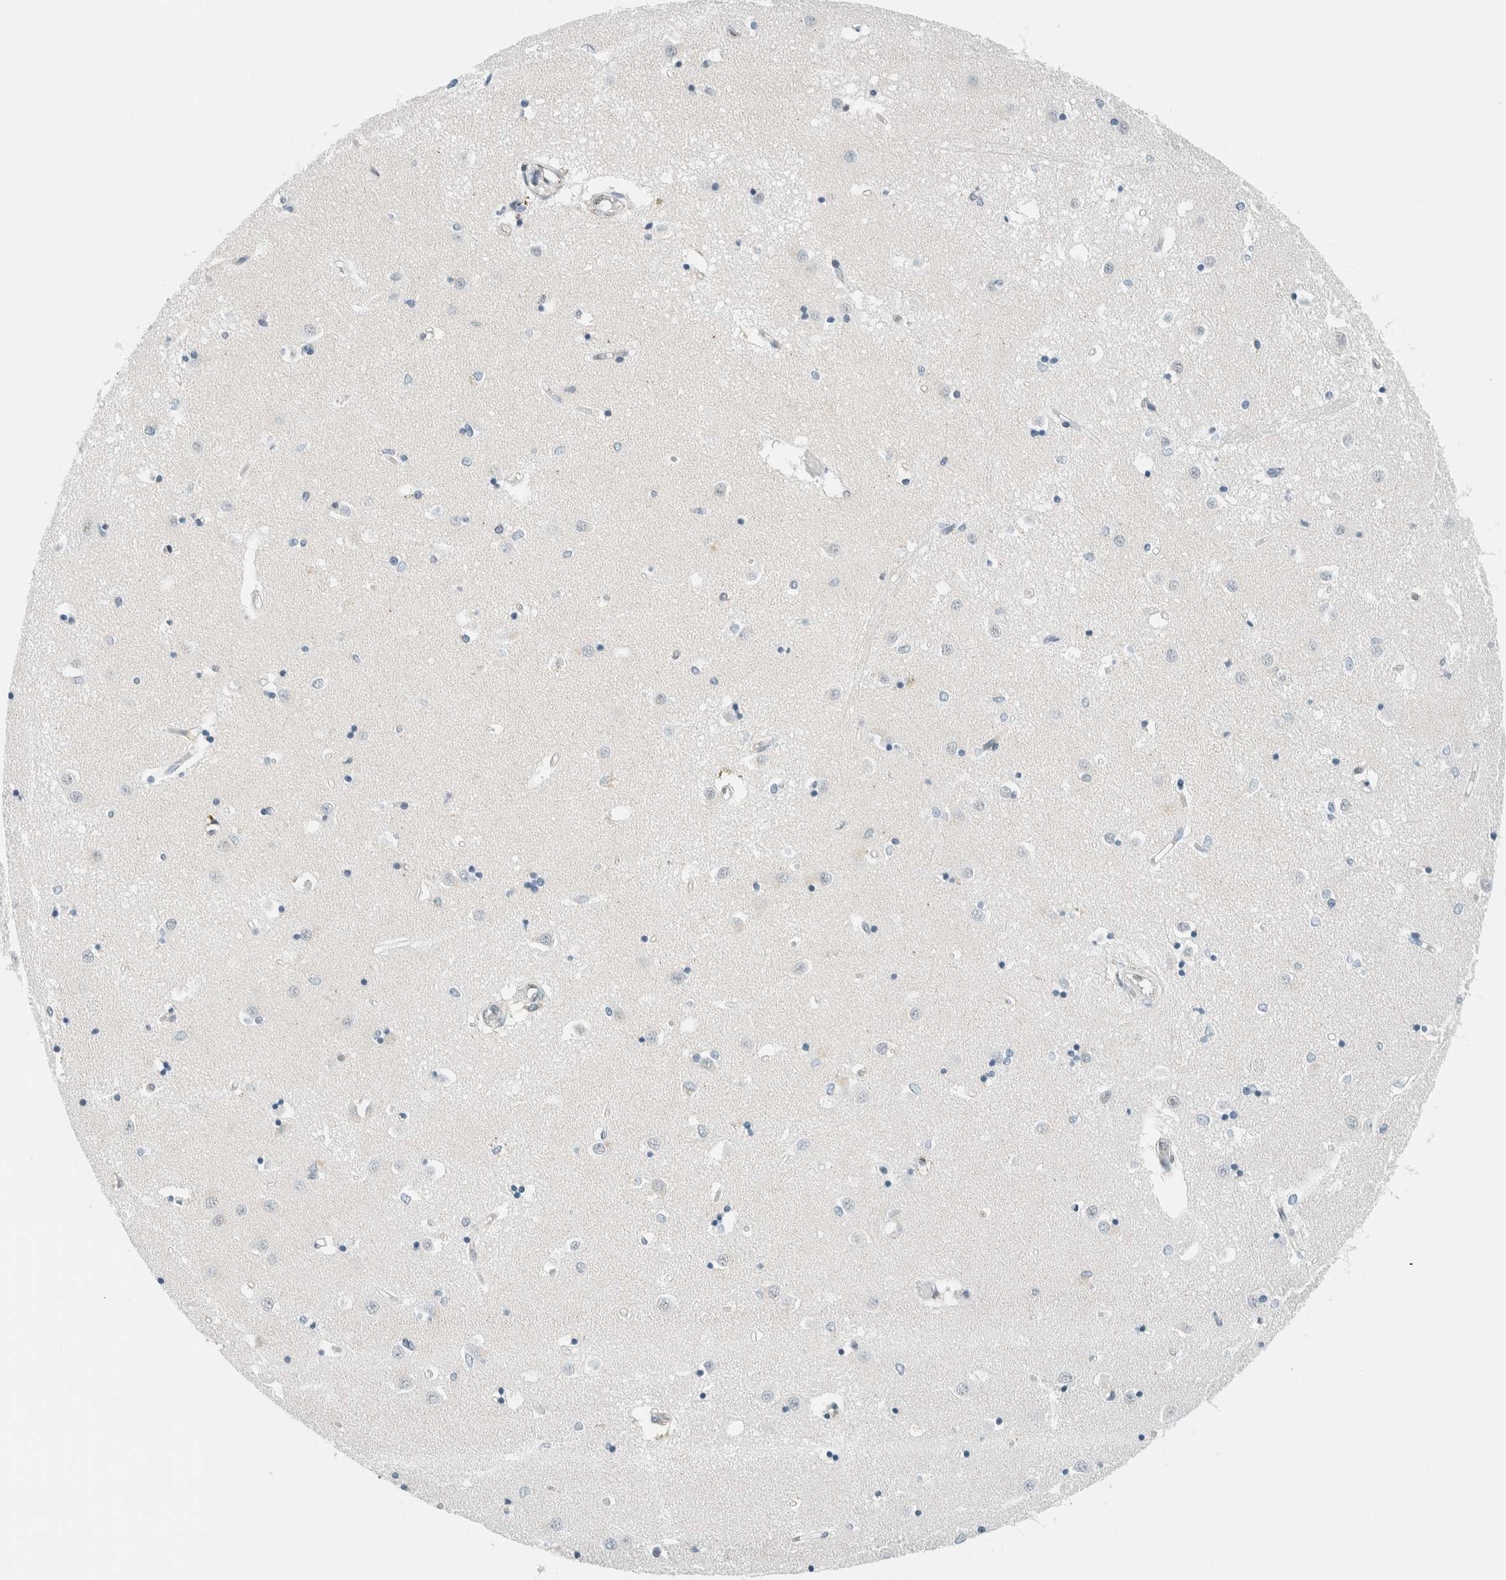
{"staining": {"intensity": "negative", "quantity": "none", "location": "none"}, "tissue": "caudate", "cell_type": "Glial cells", "image_type": "normal", "snomed": [{"axis": "morphology", "description": "Normal tissue, NOS"}, {"axis": "topography", "description": "Lateral ventricle wall"}], "caption": "This is a micrograph of immunohistochemistry (IHC) staining of benign caudate, which shows no positivity in glial cells. (DAB immunohistochemistry visualized using brightfield microscopy, high magnification).", "gene": "CYSRT1", "patient": {"sex": "male", "age": 45}}